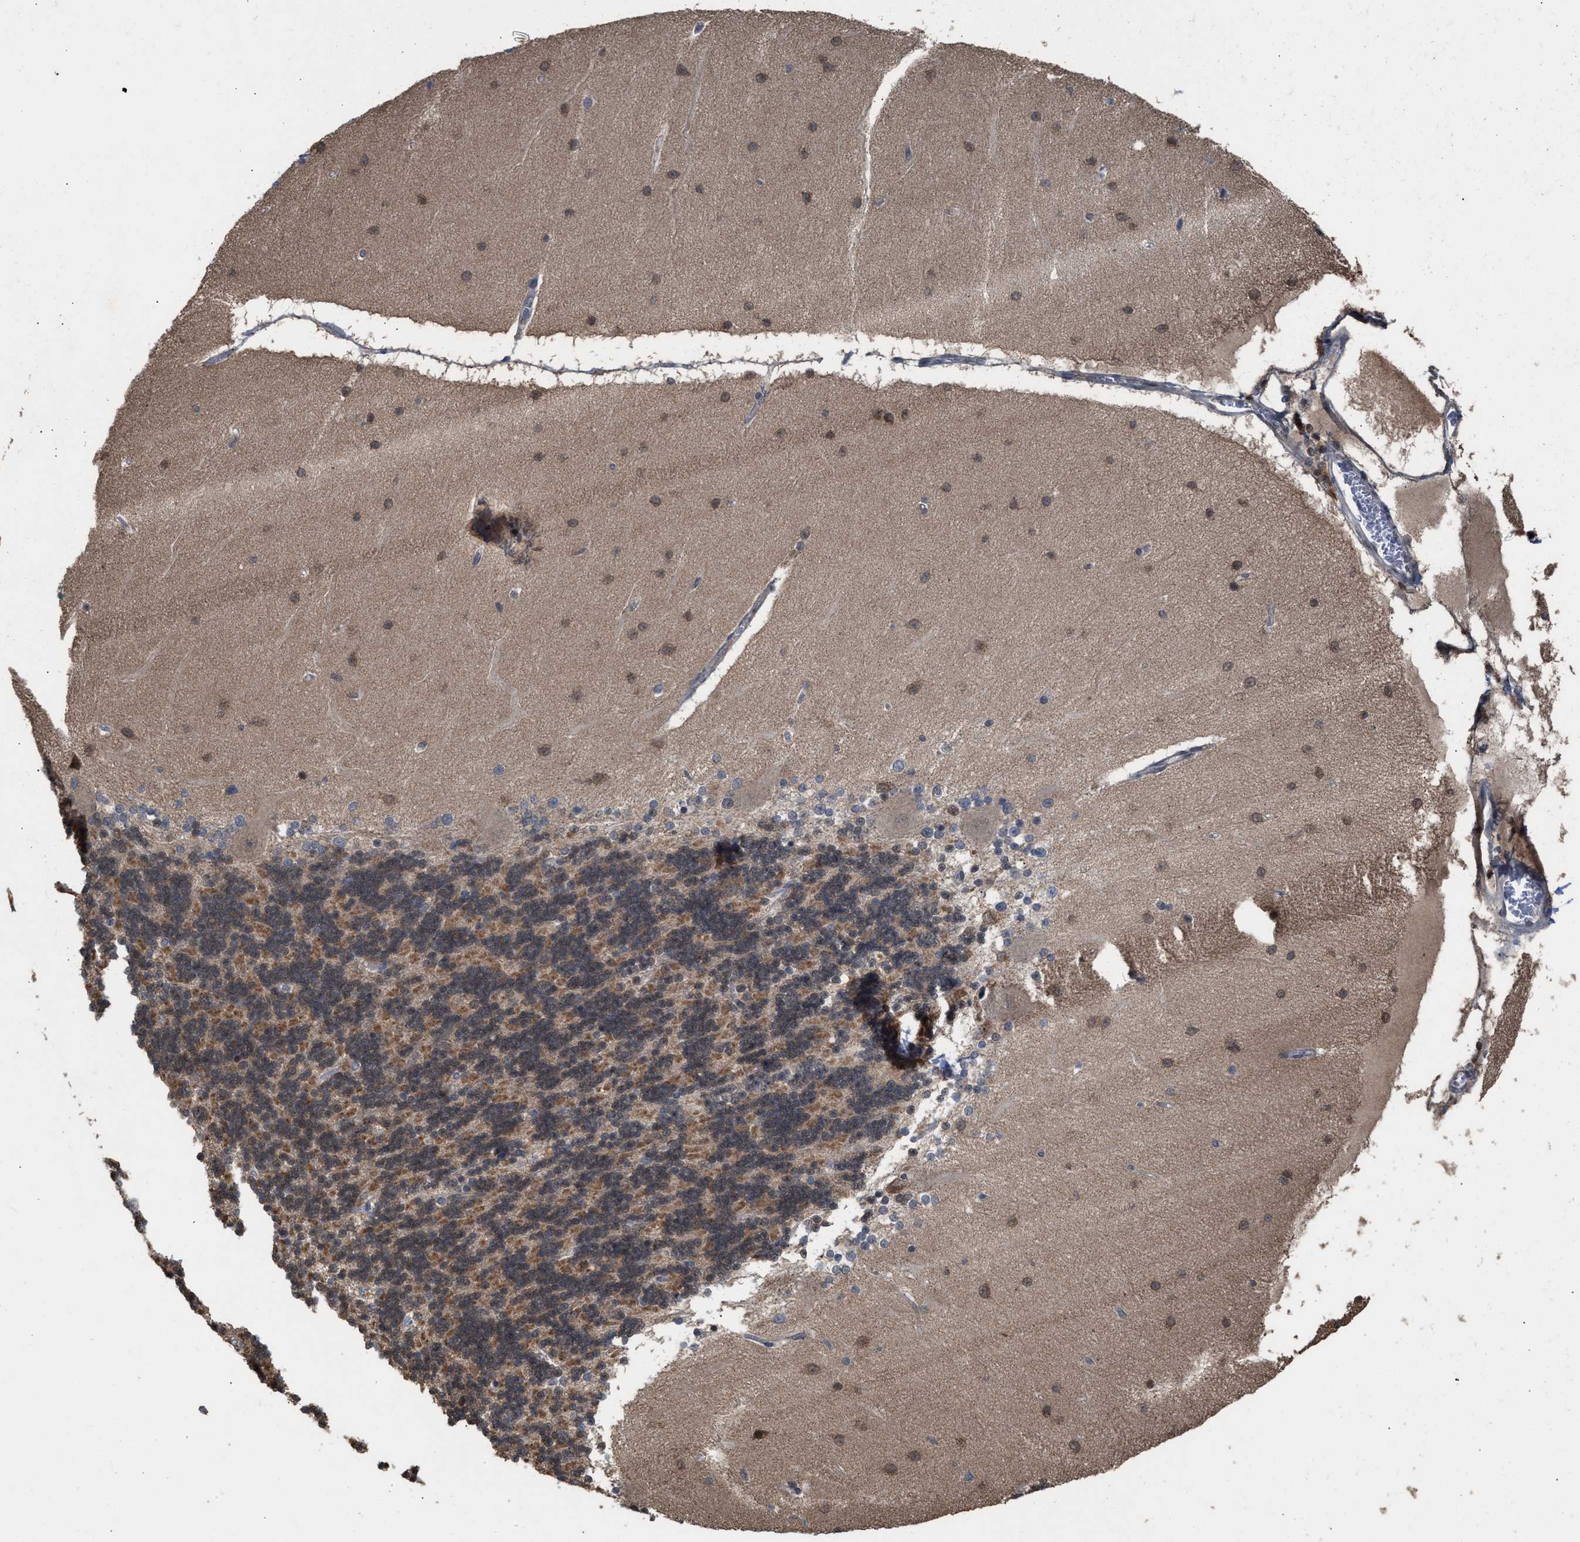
{"staining": {"intensity": "moderate", "quantity": "<25%", "location": "cytoplasmic/membranous,nuclear"}, "tissue": "cerebellum", "cell_type": "Cells in granular layer", "image_type": "normal", "snomed": [{"axis": "morphology", "description": "Normal tissue, NOS"}, {"axis": "topography", "description": "Cerebellum"}], "caption": "Brown immunohistochemical staining in normal human cerebellum reveals moderate cytoplasmic/membranous,nuclear staining in approximately <25% of cells in granular layer. Using DAB (brown) and hematoxylin (blue) stains, captured at high magnification using brightfield microscopy.", "gene": "C9orf78", "patient": {"sex": "female", "age": 54}}